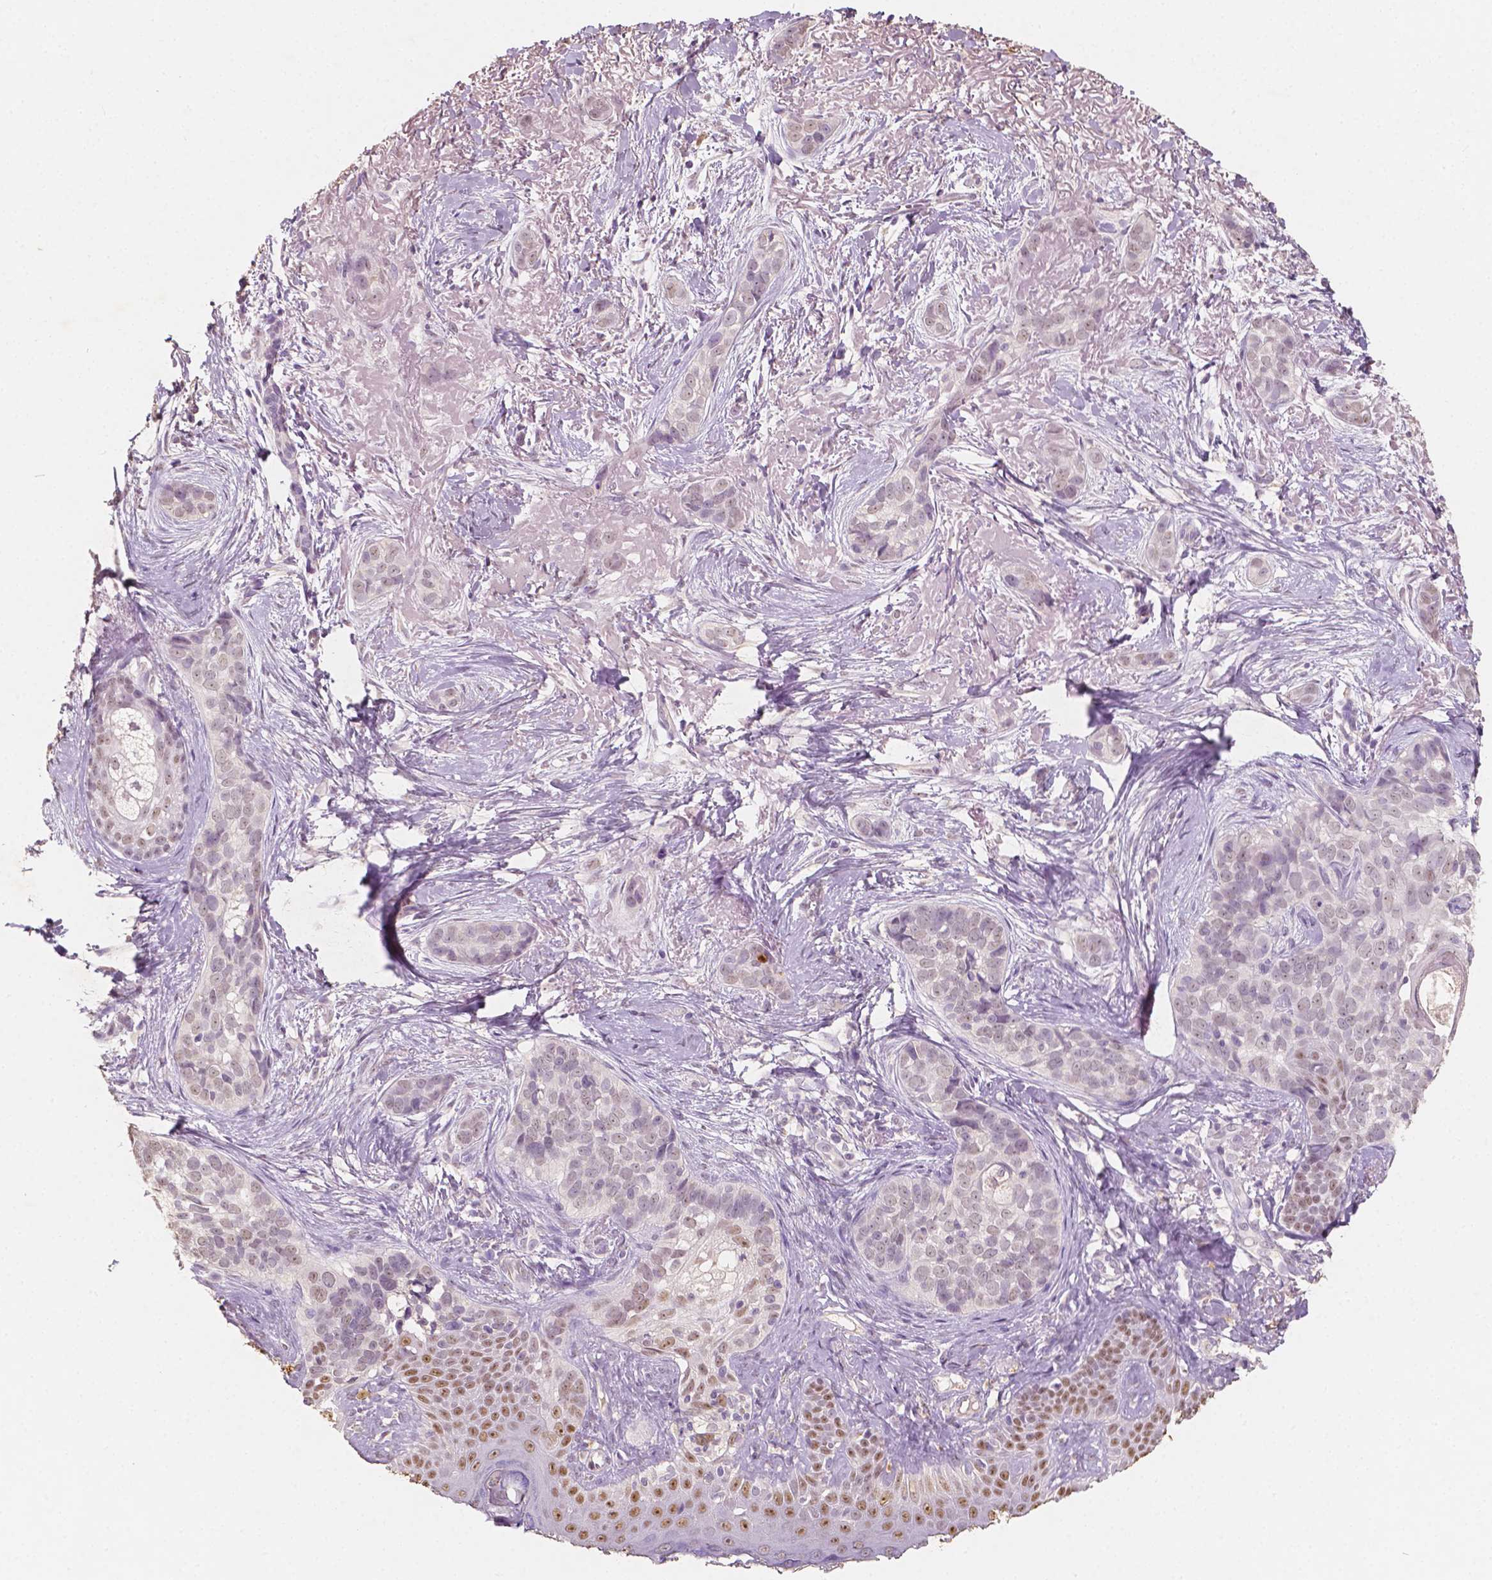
{"staining": {"intensity": "weak", "quantity": "<25%", "location": "nuclear"}, "tissue": "skin cancer", "cell_type": "Tumor cells", "image_type": "cancer", "snomed": [{"axis": "morphology", "description": "Basal cell carcinoma"}, {"axis": "topography", "description": "Skin"}], "caption": "This is a image of immunohistochemistry (IHC) staining of basal cell carcinoma (skin), which shows no expression in tumor cells.", "gene": "SOX15", "patient": {"sex": "male", "age": 87}}